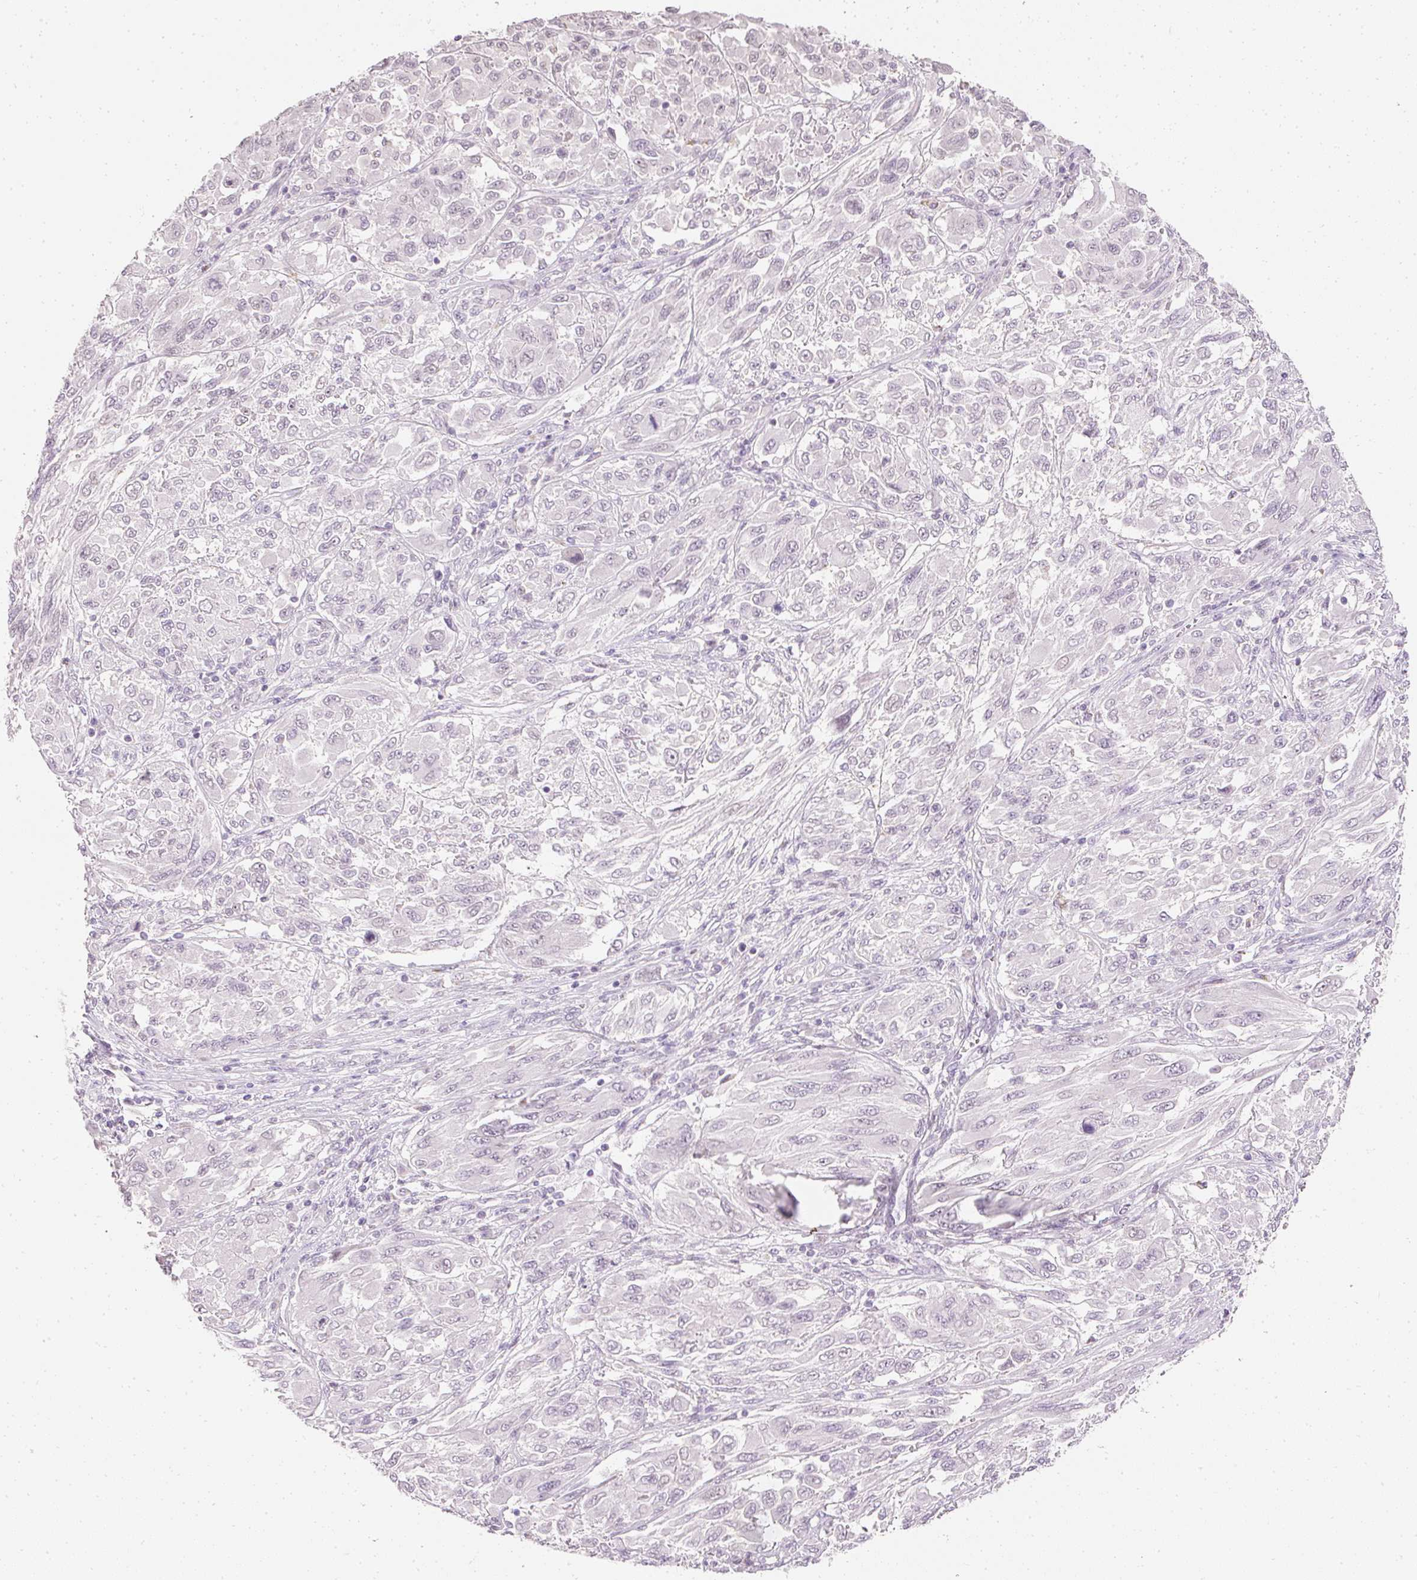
{"staining": {"intensity": "negative", "quantity": "none", "location": "none"}, "tissue": "melanoma", "cell_type": "Tumor cells", "image_type": "cancer", "snomed": [{"axis": "morphology", "description": "Malignant melanoma, NOS"}, {"axis": "topography", "description": "Skin"}], "caption": "High power microscopy image of an immunohistochemistry (IHC) histopathology image of melanoma, revealing no significant positivity in tumor cells.", "gene": "ELAVL3", "patient": {"sex": "female", "age": 91}}